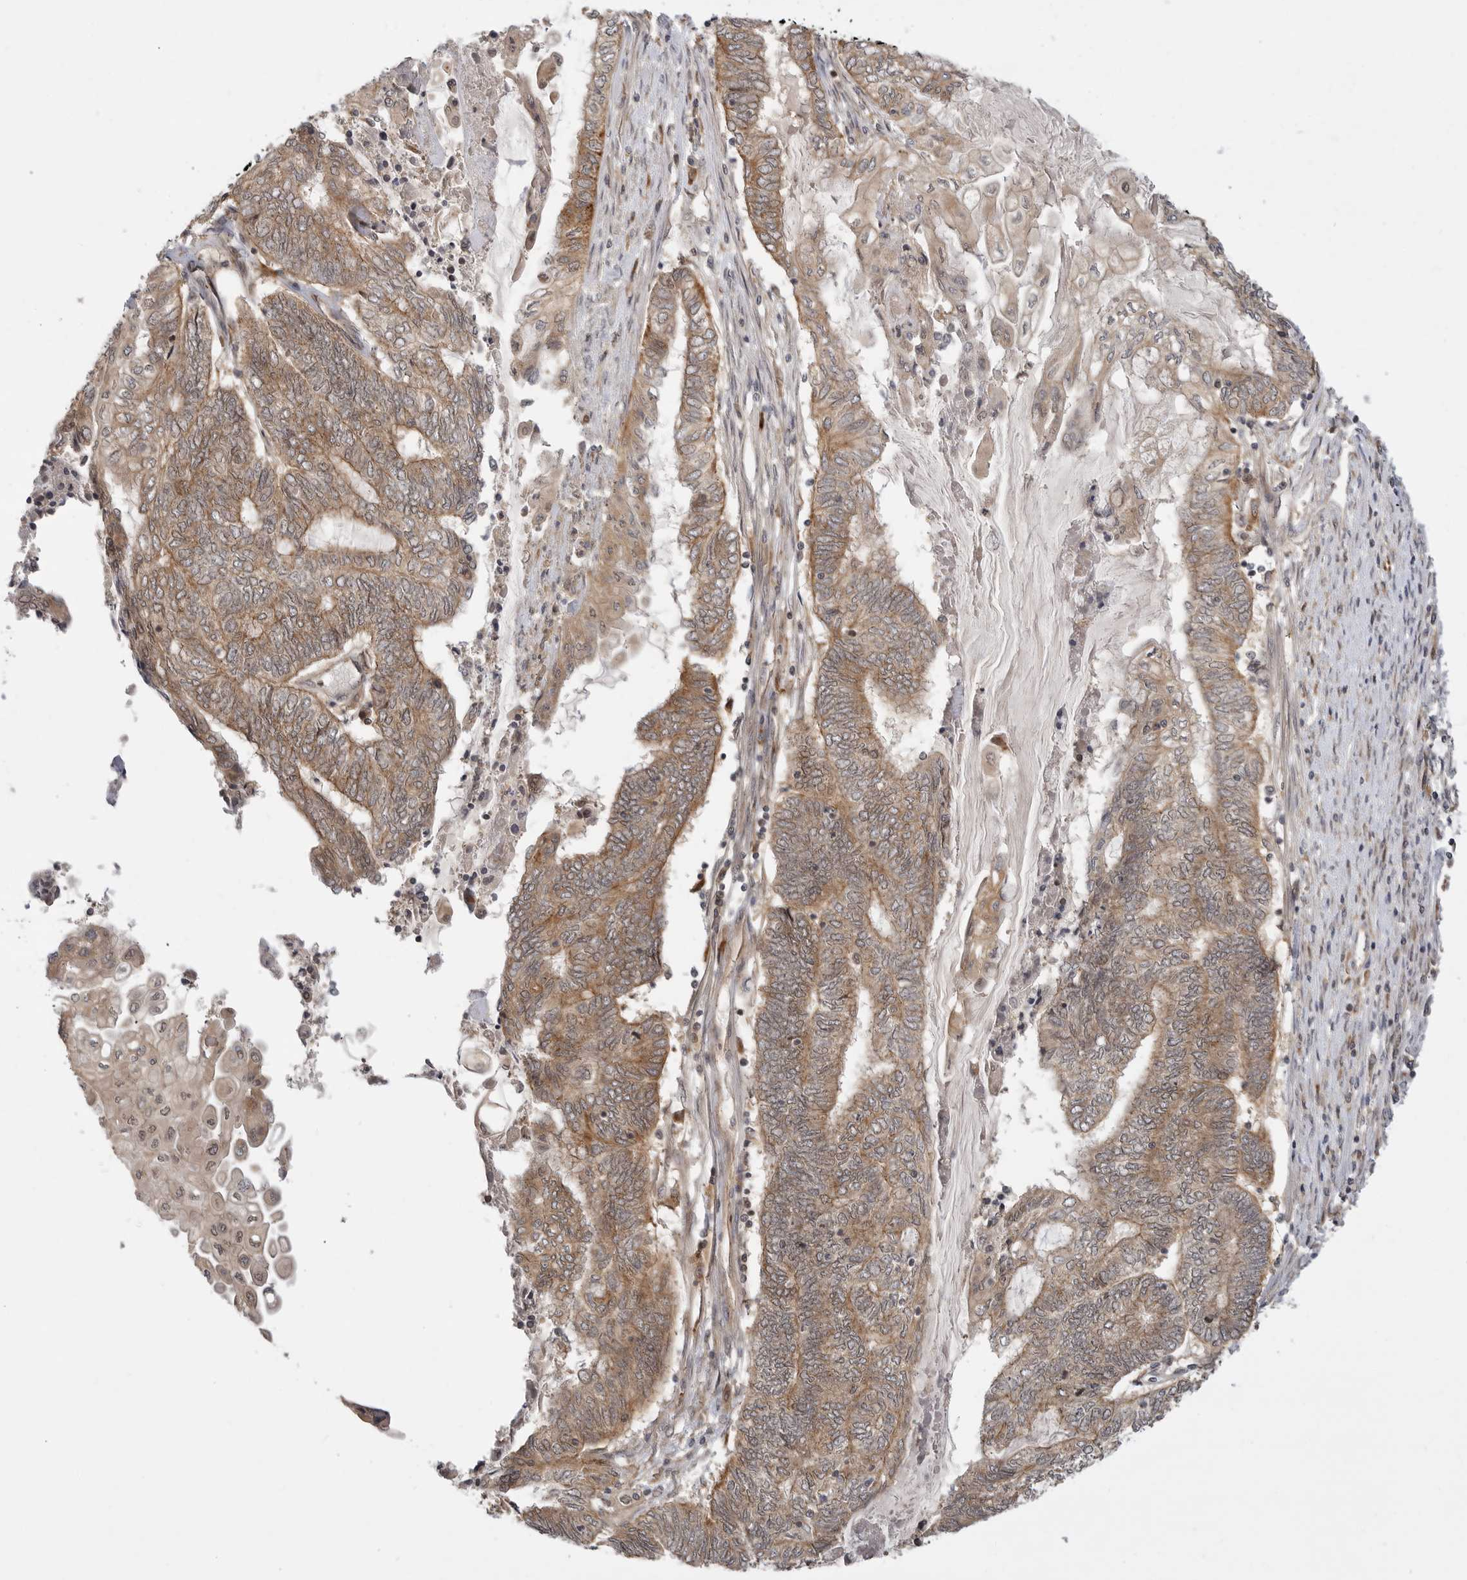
{"staining": {"intensity": "moderate", "quantity": ">75%", "location": "cytoplasmic/membranous"}, "tissue": "endometrial cancer", "cell_type": "Tumor cells", "image_type": "cancer", "snomed": [{"axis": "morphology", "description": "Adenocarcinoma, NOS"}, {"axis": "topography", "description": "Uterus"}, {"axis": "topography", "description": "Endometrium"}], "caption": "A brown stain labels moderate cytoplasmic/membranous staining of a protein in endometrial cancer tumor cells.", "gene": "CSNK1G3", "patient": {"sex": "female", "age": 70}}